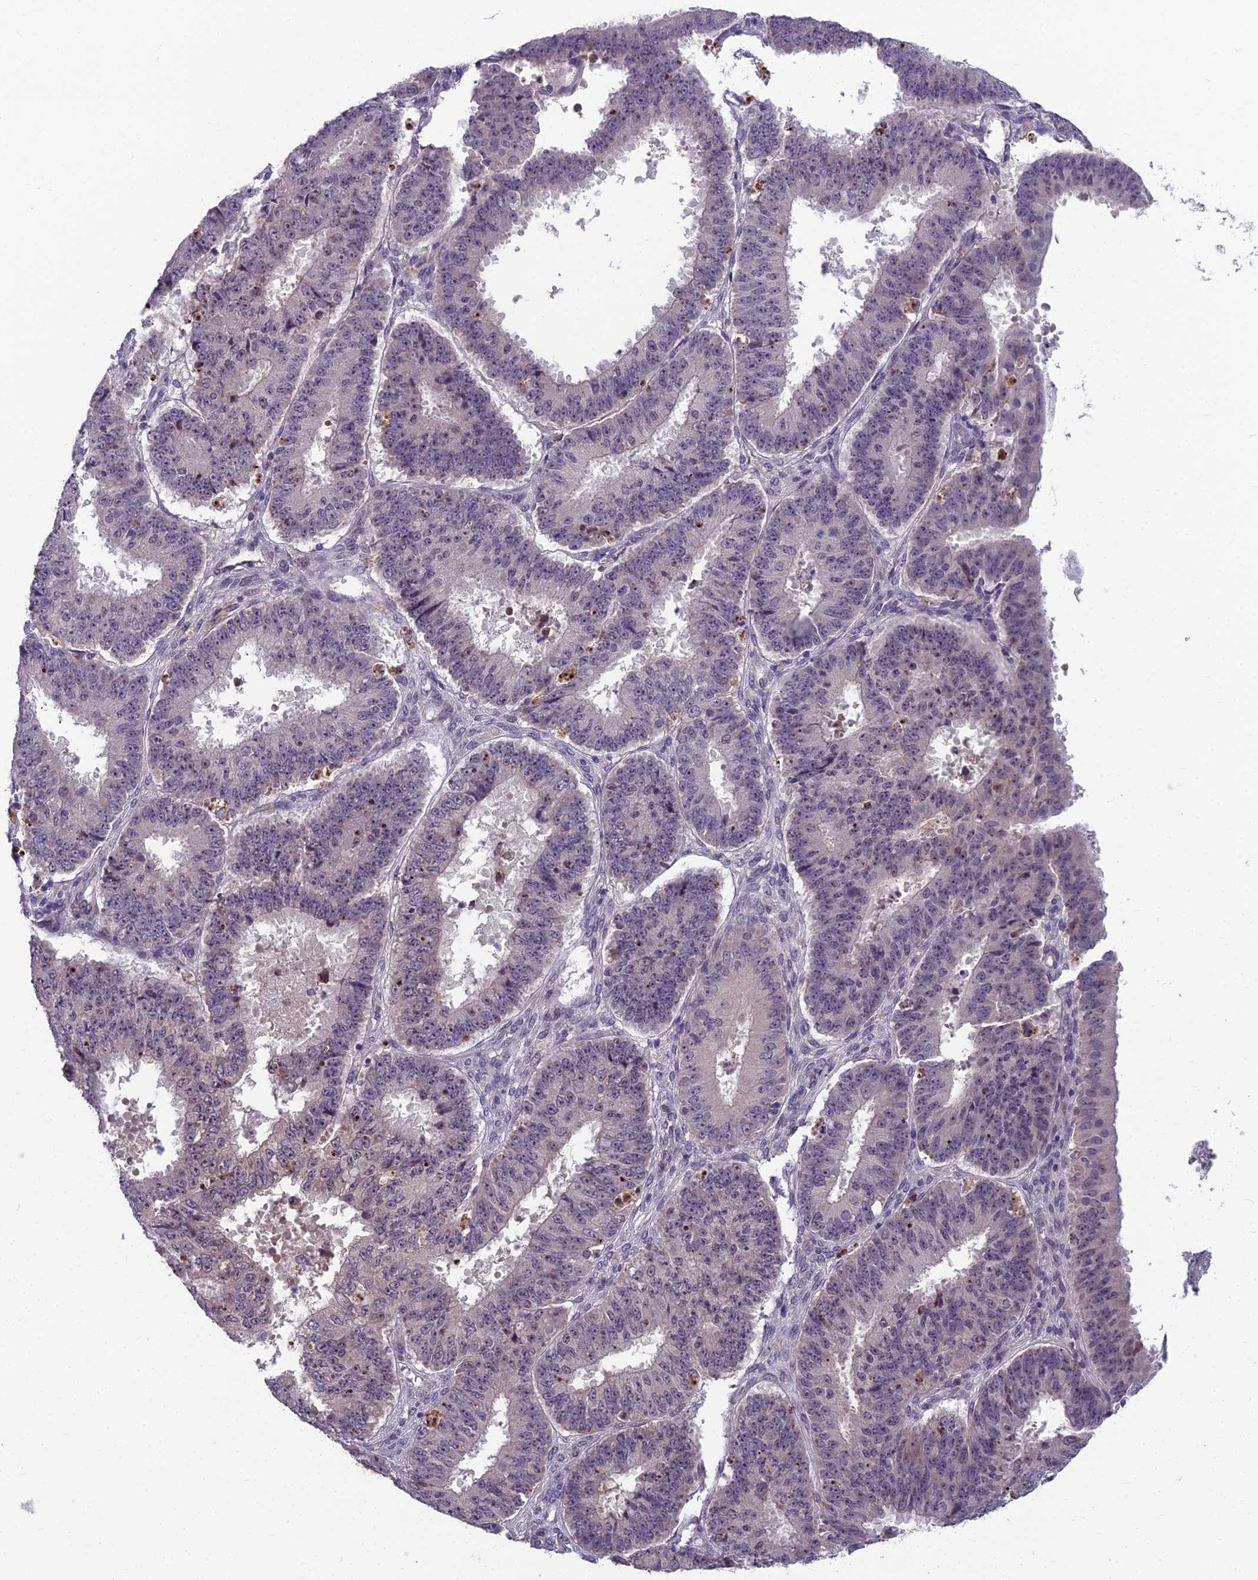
{"staining": {"intensity": "moderate", "quantity": ">75%", "location": "nuclear"}, "tissue": "ovarian cancer", "cell_type": "Tumor cells", "image_type": "cancer", "snomed": [{"axis": "morphology", "description": "Carcinoma, endometroid"}, {"axis": "topography", "description": "Appendix"}, {"axis": "topography", "description": "Ovary"}], "caption": "Immunohistochemistry (IHC) (DAB) staining of human ovarian cancer (endometroid carcinoma) reveals moderate nuclear protein staining in approximately >75% of tumor cells.", "gene": "ZNF333", "patient": {"sex": "female", "age": 42}}